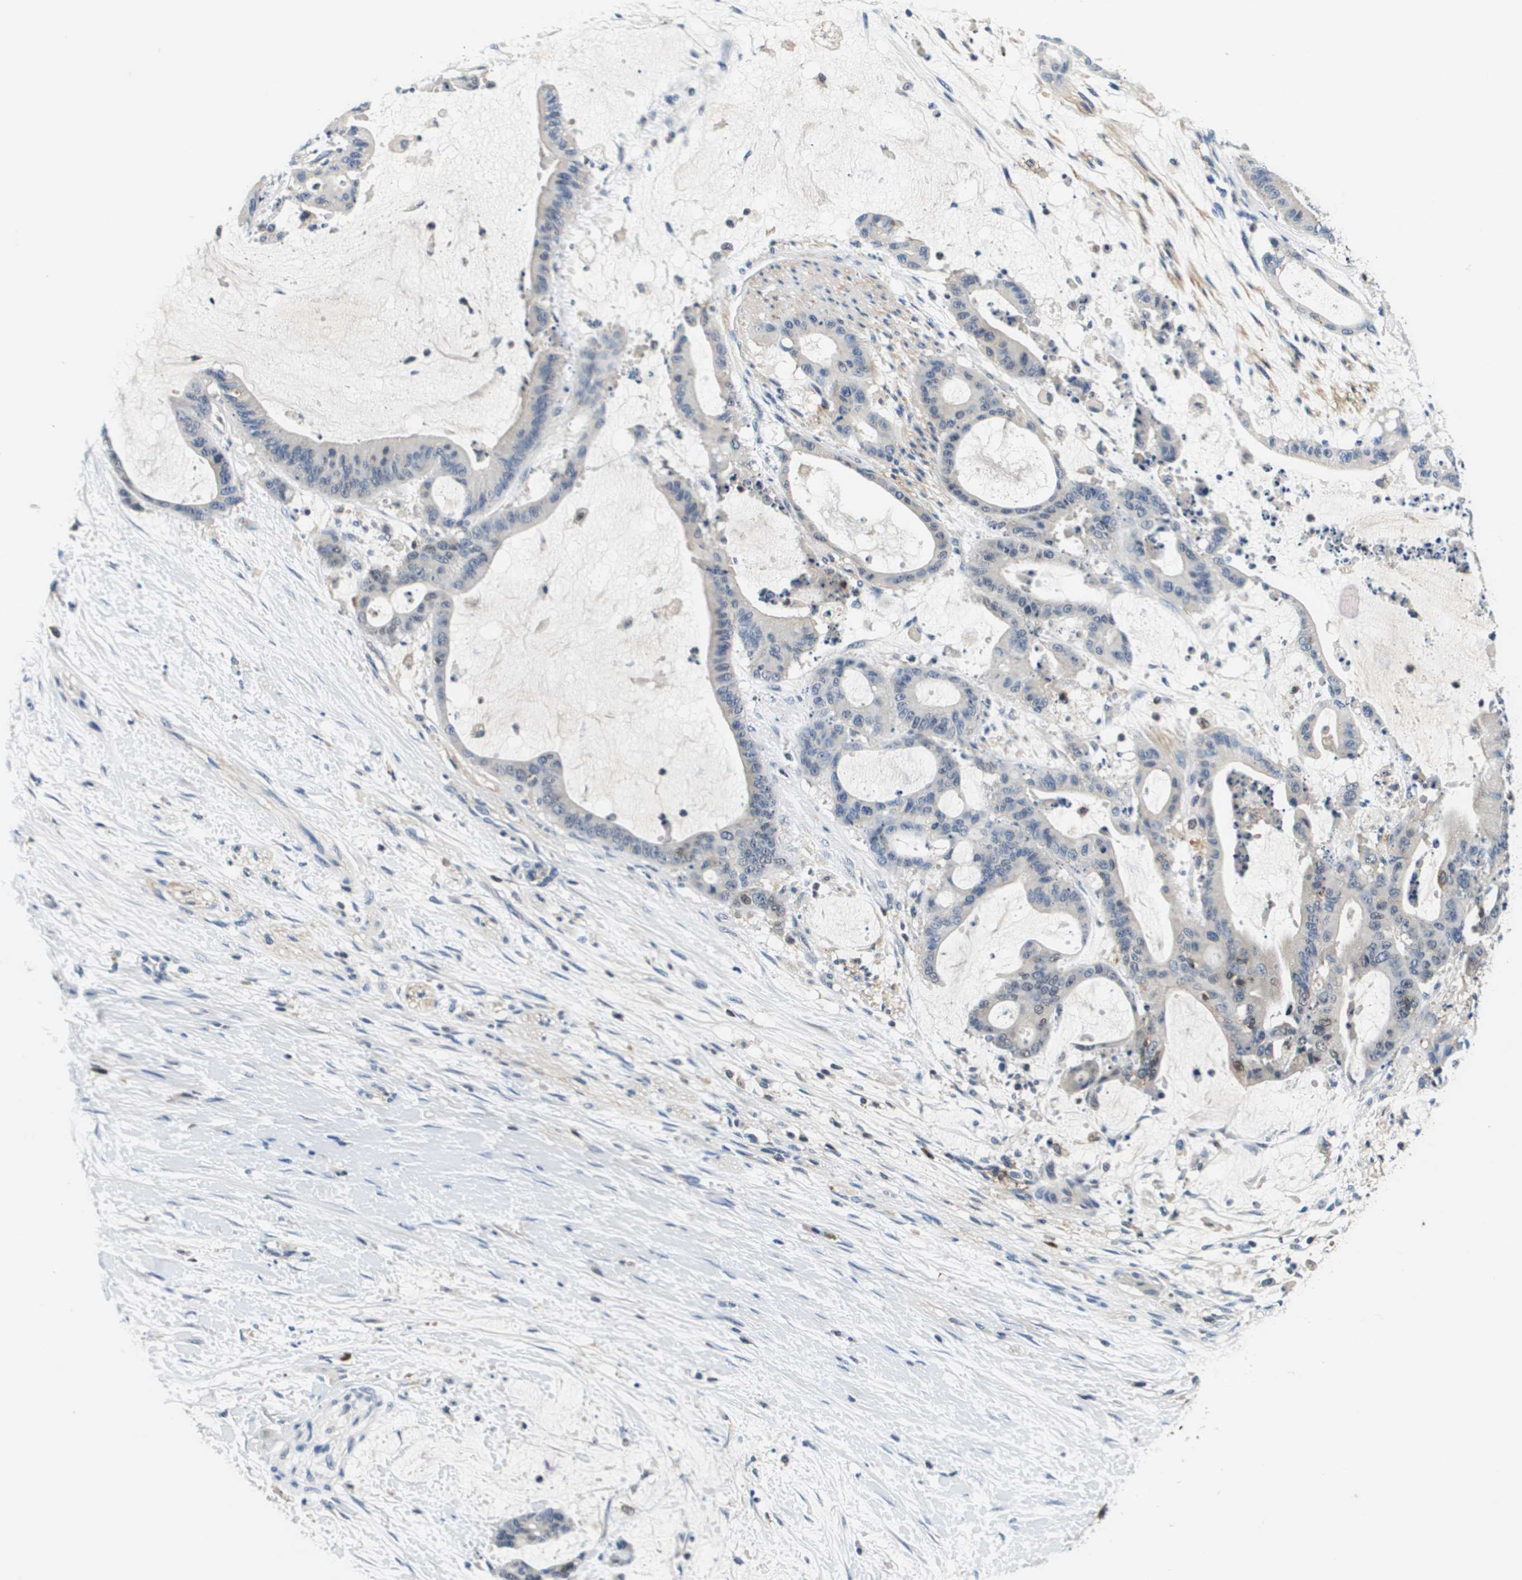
{"staining": {"intensity": "negative", "quantity": "none", "location": "none"}, "tissue": "liver cancer", "cell_type": "Tumor cells", "image_type": "cancer", "snomed": [{"axis": "morphology", "description": "Cholangiocarcinoma"}, {"axis": "topography", "description": "Liver"}], "caption": "This micrograph is of liver cancer (cholangiocarcinoma) stained with immunohistochemistry to label a protein in brown with the nuclei are counter-stained blue. There is no expression in tumor cells.", "gene": "KCNQ5", "patient": {"sex": "female", "age": 73}}